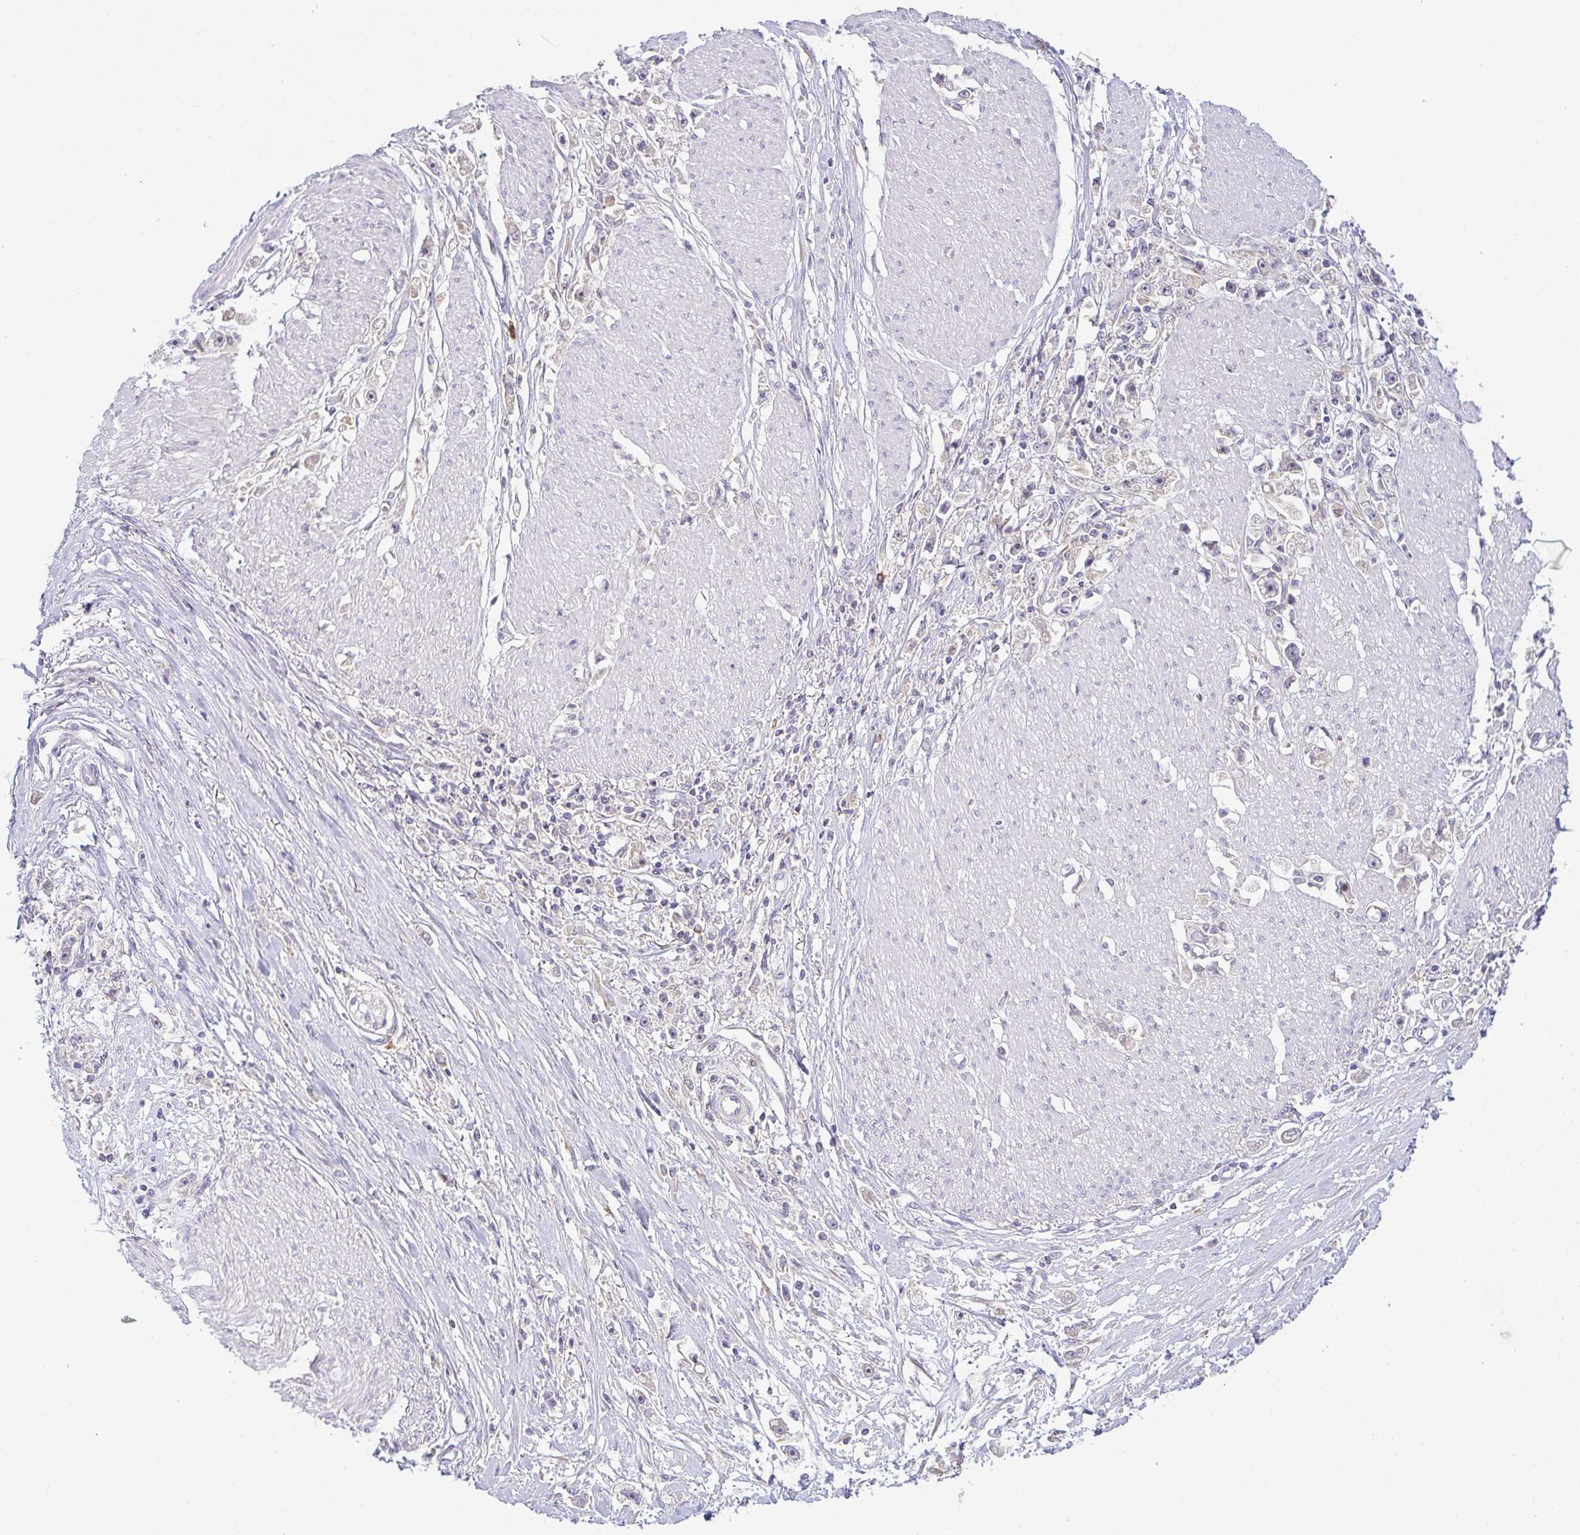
{"staining": {"intensity": "negative", "quantity": "none", "location": "none"}, "tissue": "stomach cancer", "cell_type": "Tumor cells", "image_type": "cancer", "snomed": [{"axis": "morphology", "description": "Adenocarcinoma, NOS"}, {"axis": "topography", "description": "Stomach"}], "caption": "Image shows no protein staining in tumor cells of stomach cancer tissue.", "gene": "DERL2", "patient": {"sex": "female", "age": 59}}